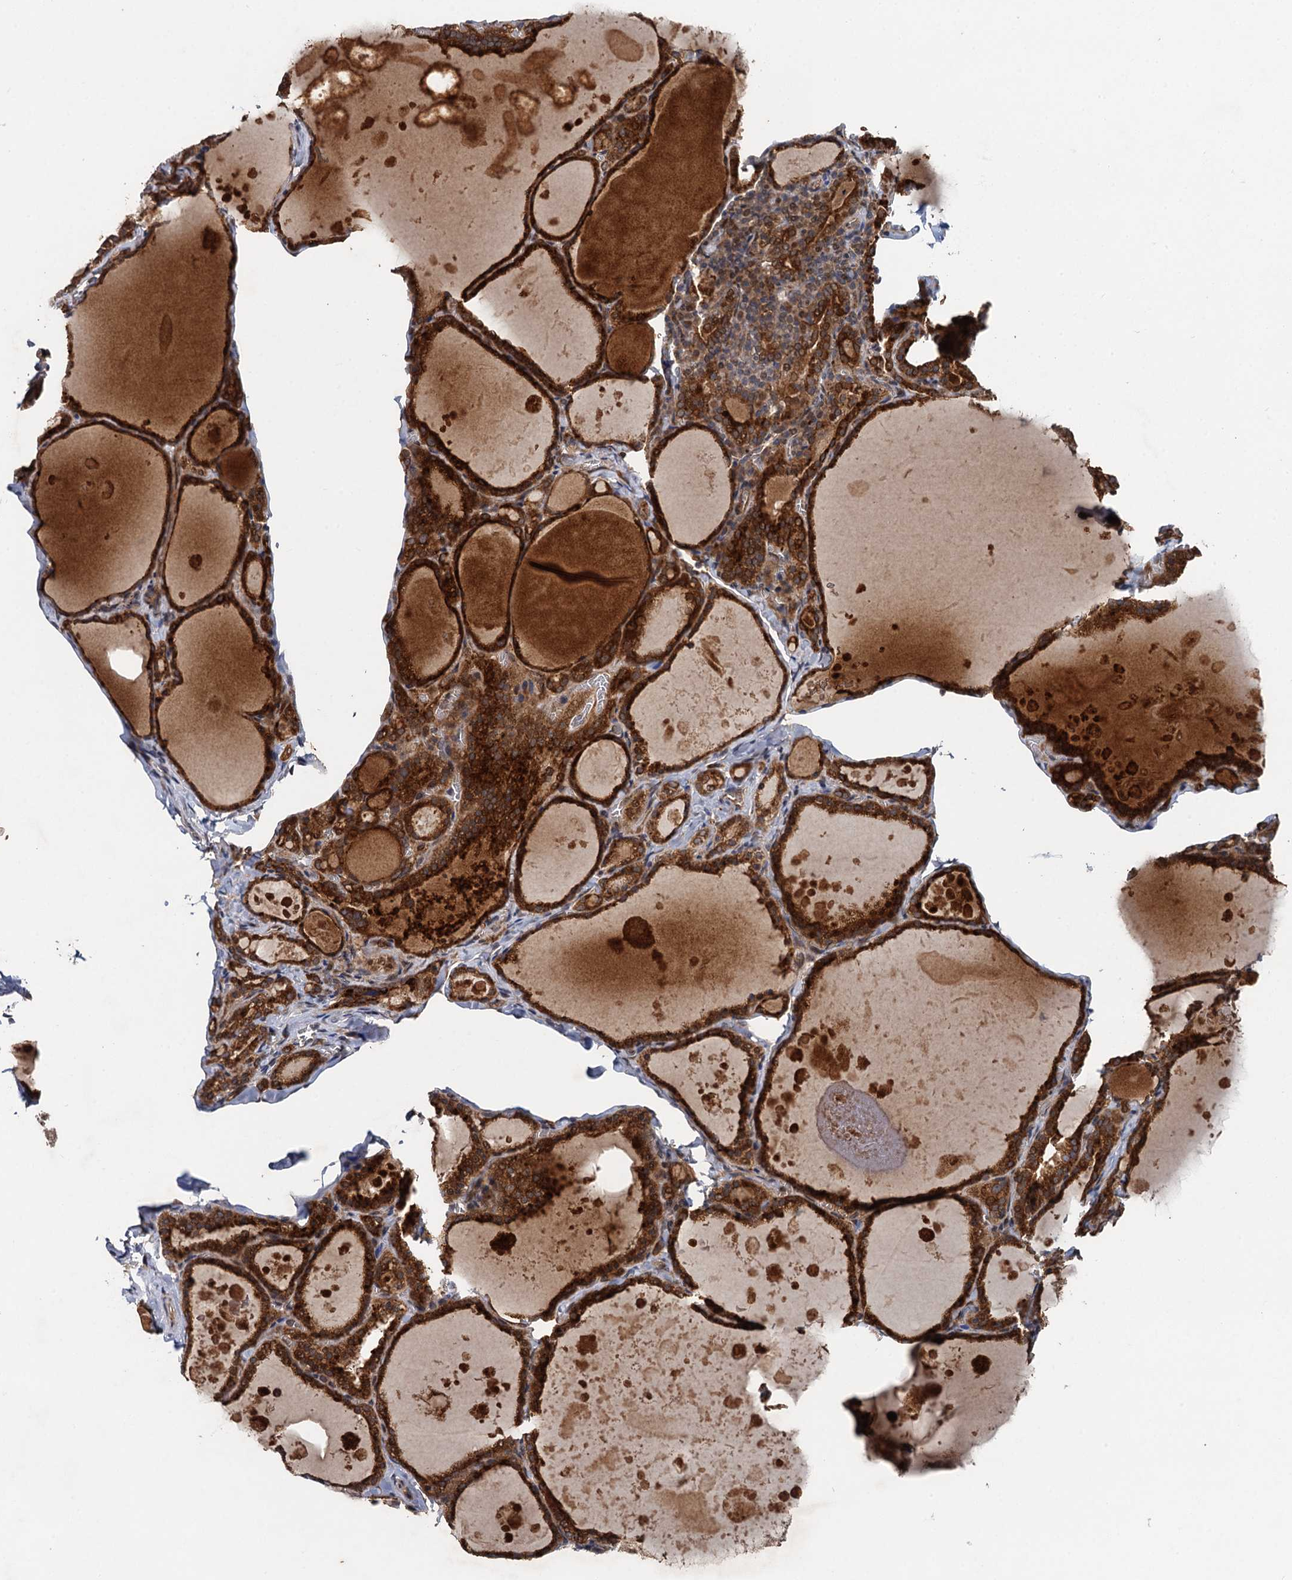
{"staining": {"intensity": "strong", "quantity": ">75%", "location": "cytoplasmic/membranous"}, "tissue": "thyroid gland", "cell_type": "Glandular cells", "image_type": "normal", "snomed": [{"axis": "morphology", "description": "Normal tissue, NOS"}, {"axis": "topography", "description": "Thyroid gland"}], "caption": "Immunohistochemical staining of unremarkable thyroid gland exhibits strong cytoplasmic/membranous protein expression in approximately >75% of glandular cells. (Brightfield microscopy of DAB IHC at high magnification).", "gene": "NLRP10", "patient": {"sex": "male", "age": 56}}